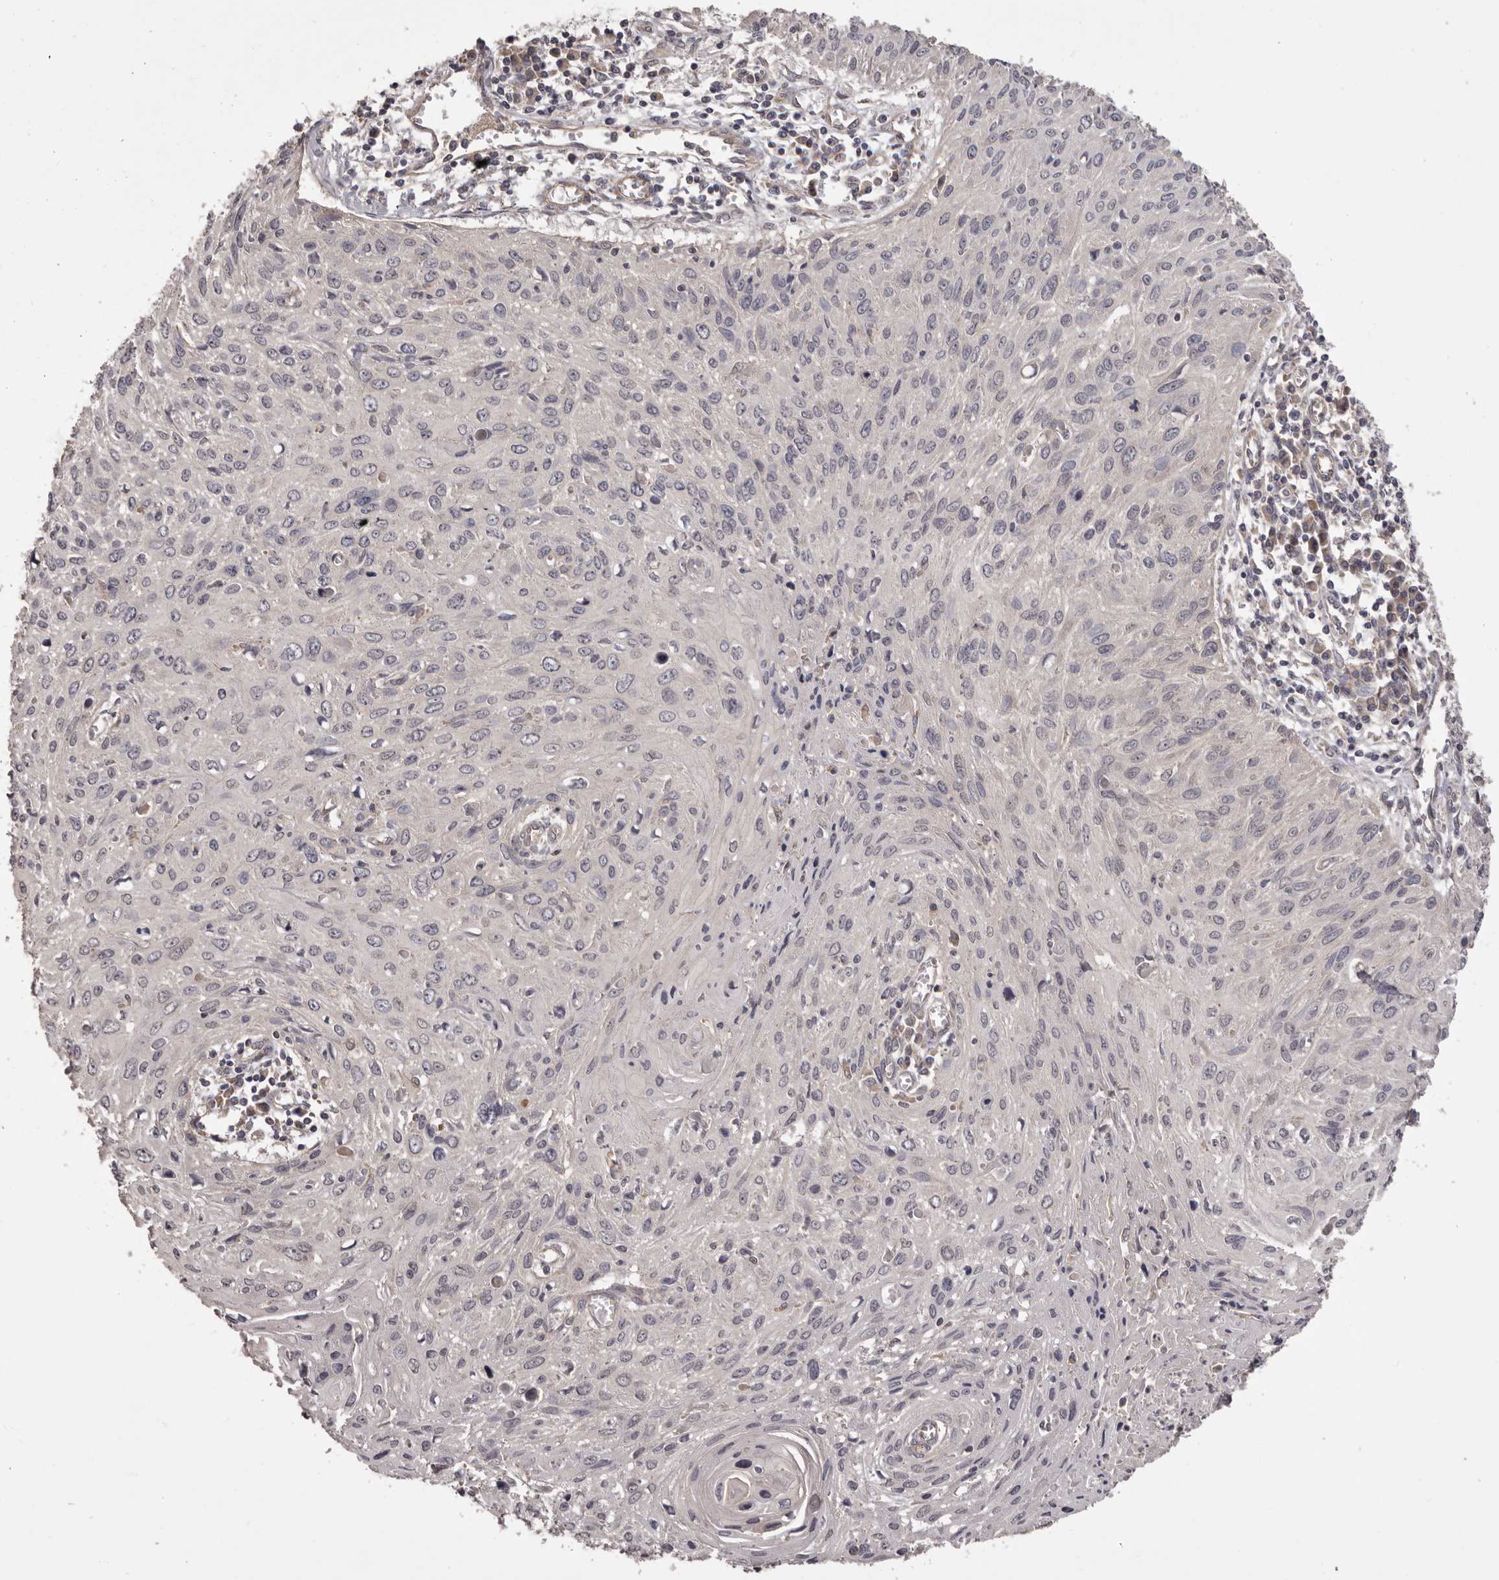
{"staining": {"intensity": "negative", "quantity": "none", "location": "none"}, "tissue": "cervical cancer", "cell_type": "Tumor cells", "image_type": "cancer", "snomed": [{"axis": "morphology", "description": "Squamous cell carcinoma, NOS"}, {"axis": "topography", "description": "Cervix"}], "caption": "Immunohistochemical staining of squamous cell carcinoma (cervical) displays no significant positivity in tumor cells.", "gene": "HRH1", "patient": {"sex": "female", "age": 51}}